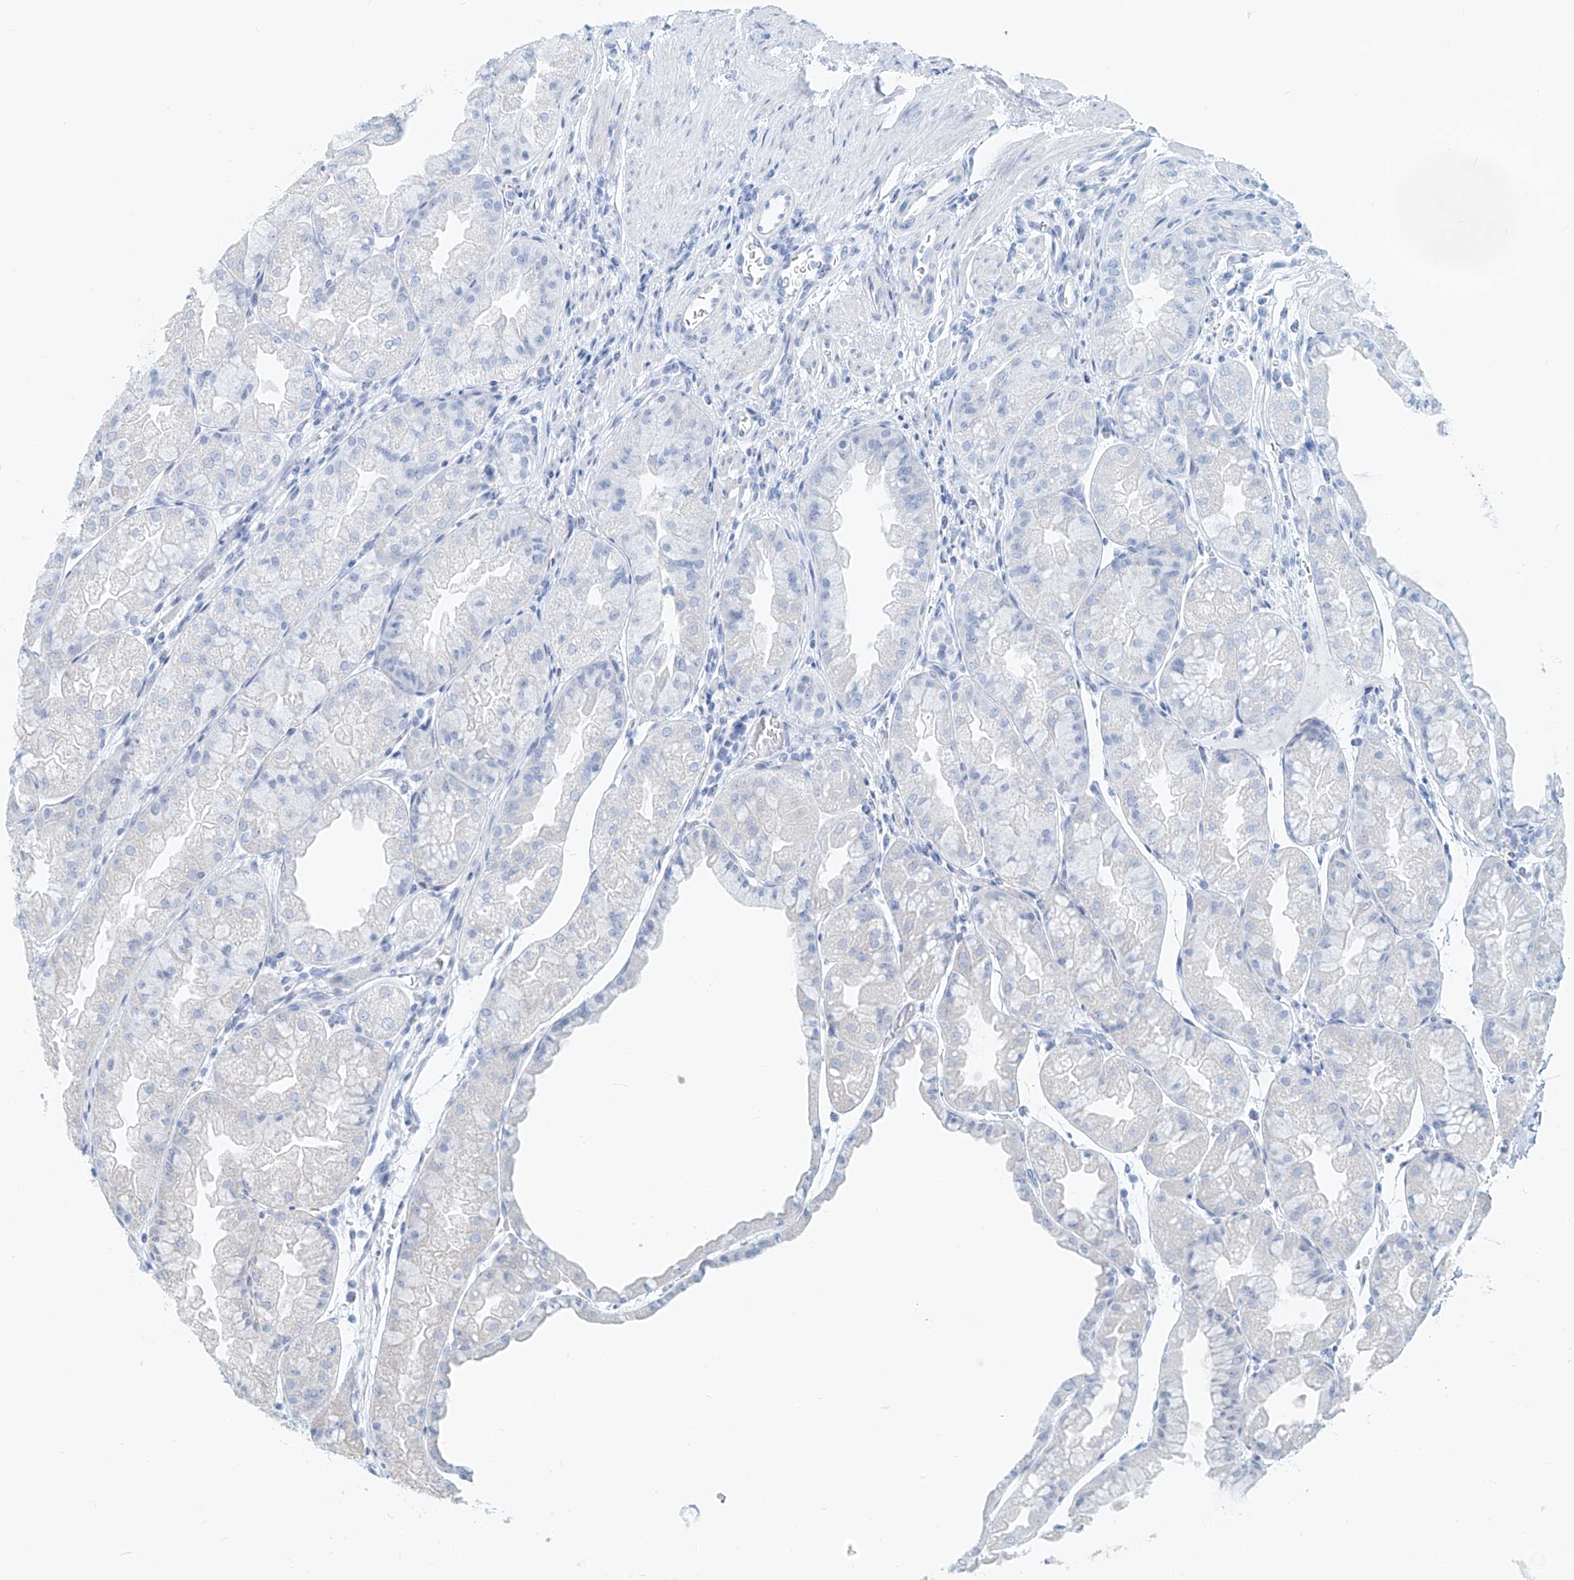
{"staining": {"intensity": "negative", "quantity": "none", "location": "none"}, "tissue": "stomach", "cell_type": "Glandular cells", "image_type": "normal", "snomed": [{"axis": "morphology", "description": "Normal tissue, NOS"}, {"axis": "topography", "description": "Stomach, upper"}], "caption": "Immunohistochemistry (IHC) micrograph of normal stomach stained for a protein (brown), which demonstrates no staining in glandular cells. (DAB immunohistochemistry with hematoxylin counter stain).", "gene": "SASH1", "patient": {"sex": "male", "age": 47}}